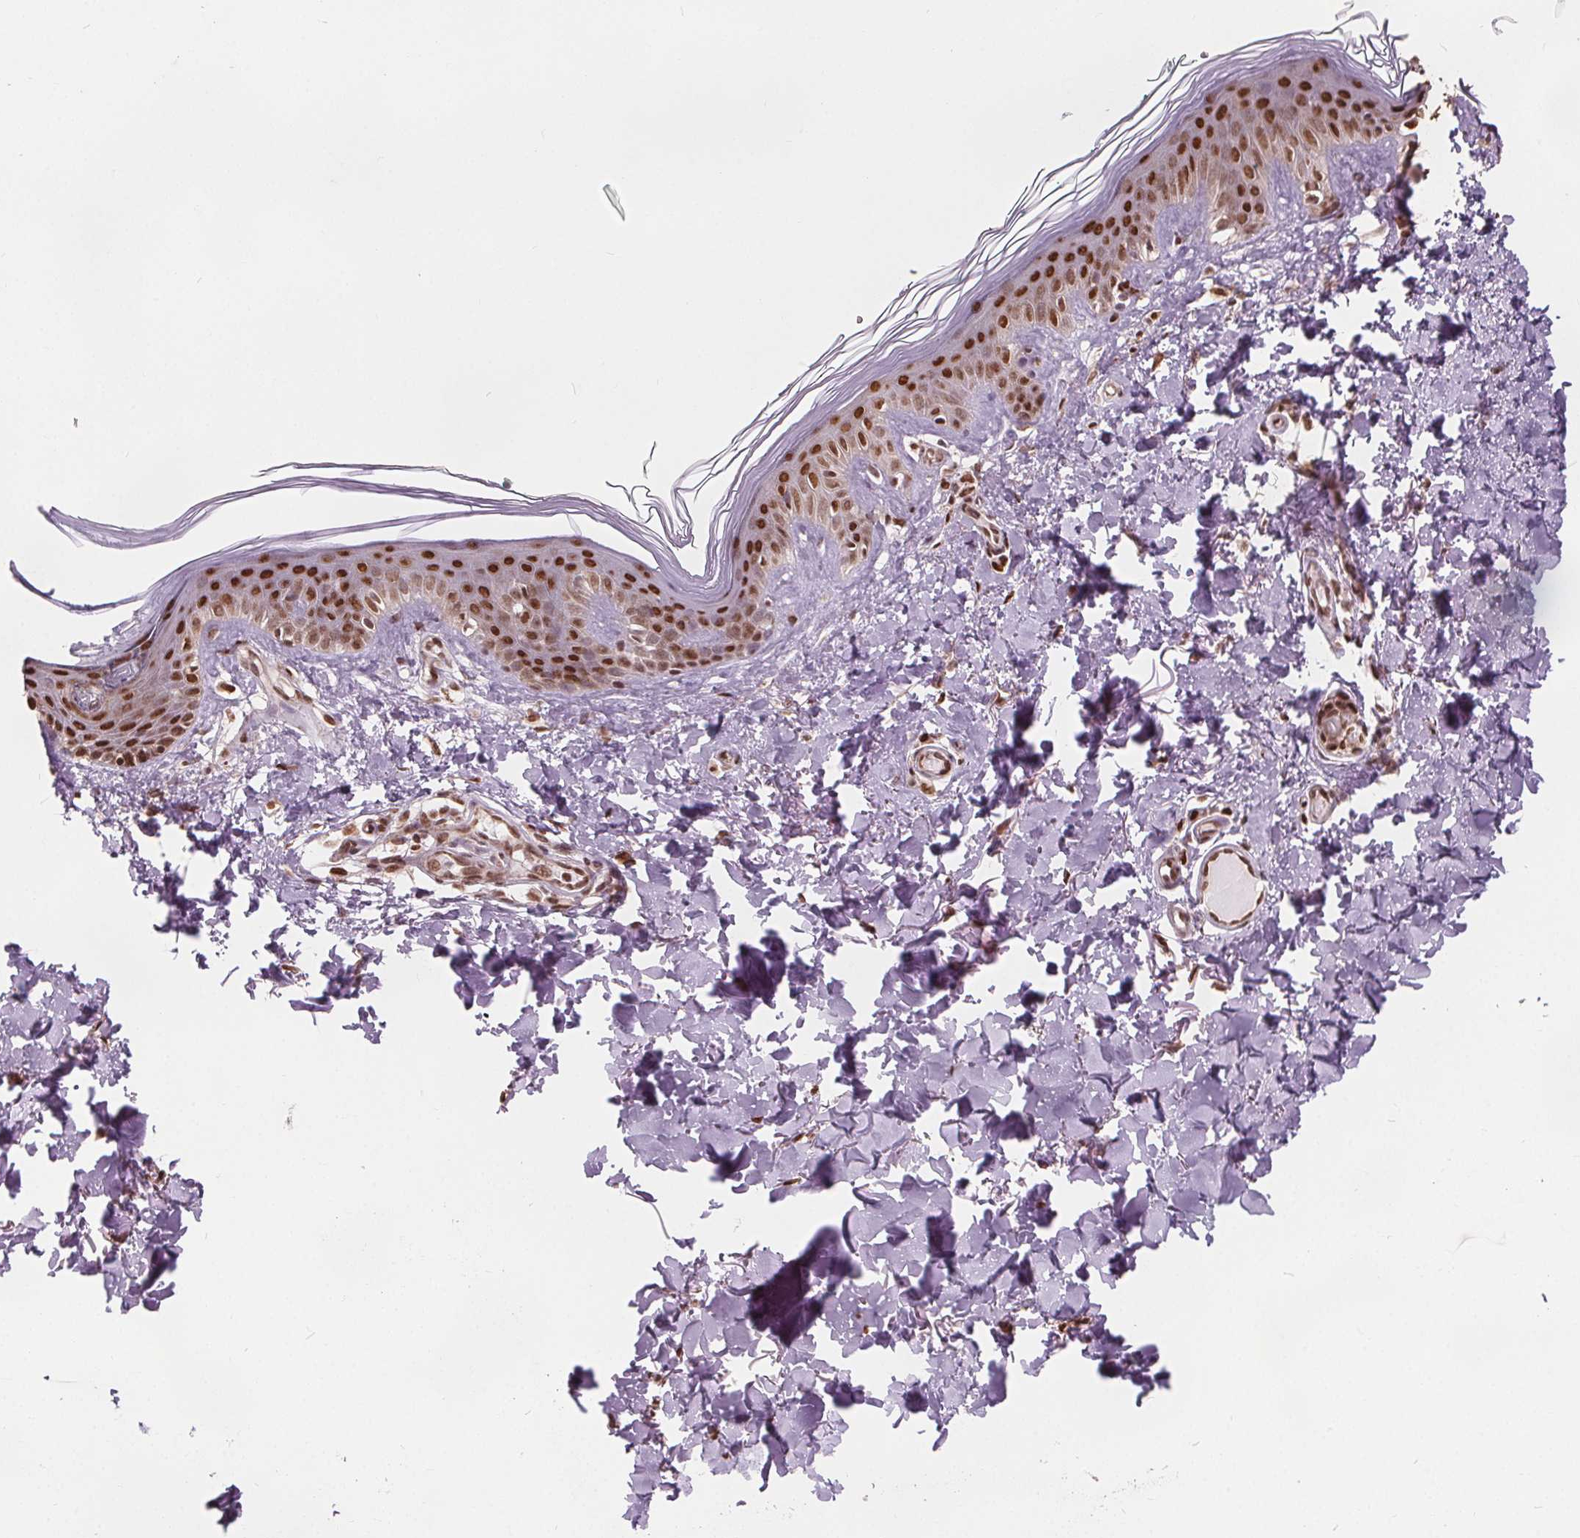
{"staining": {"intensity": "moderate", "quantity": ">75%", "location": "nuclear"}, "tissue": "skin", "cell_type": "Fibroblasts", "image_type": "normal", "snomed": [{"axis": "morphology", "description": "Normal tissue, NOS"}, {"axis": "topography", "description": "Skin"}, {"axis": "topography", "description": "Peripheral nerve tissue"}], "caption": "A medium amount of moderate nuclear positivity is identified in approximately >75% of fibroblasts in benign skin.", "gene": "ISLR2", "patient": {"sex": "female", "age": 45}}